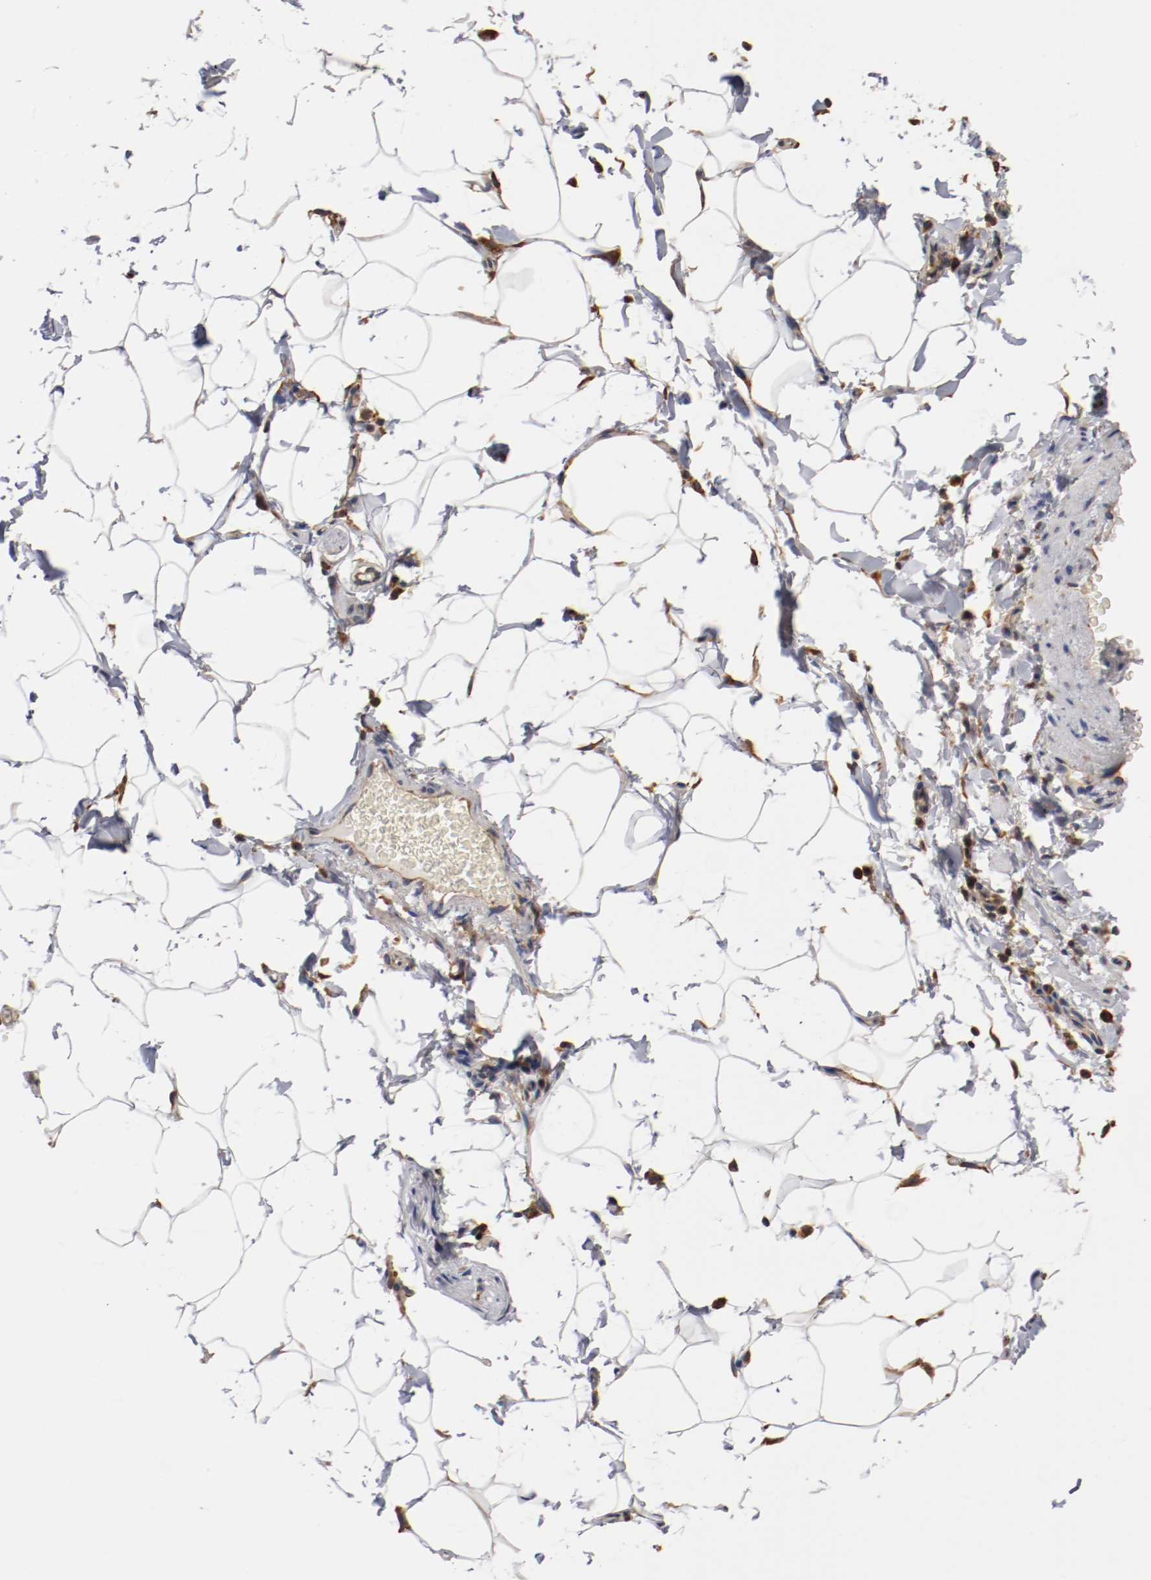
{"staining": {"intensity": "moderate", "quantity": "25%-75%", "location": "cytoplasmic/membranous"}, "tissue": "adipose tissue", "cell_type": "Adipocytes", "image_type": "normal", "snomed": [{"axis": "morphology", "description": "Normal tissue, NOS"}, {"axis": "topography", "description": "Vascular tissue"}], "caption": "Protein expression analysis of benign human adipose tissue reveals moderate cytoplasmic/membranous staining in approximately 25%-75% of adipocytes.", "gene": "TNFSF12", "patient": {"sex": "male", "age": 41}}